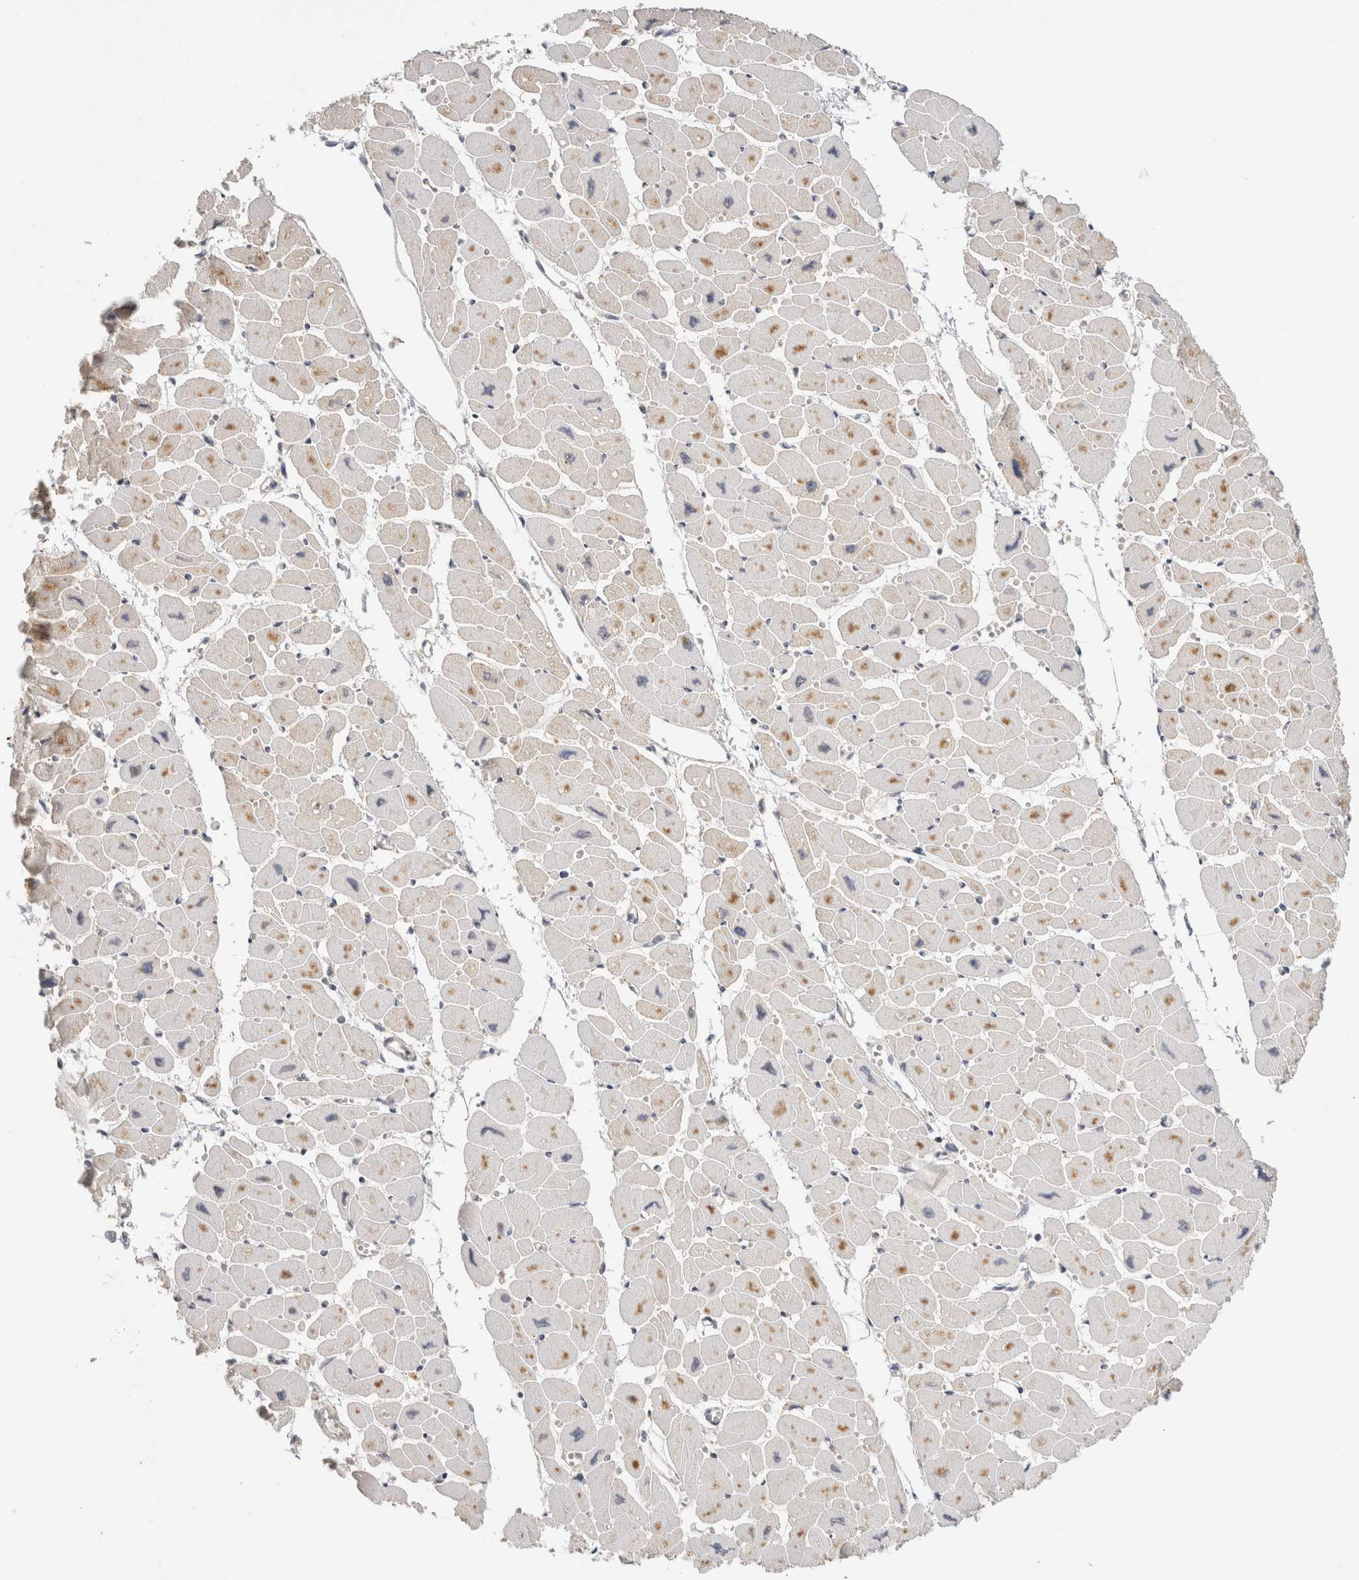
{"staining": {"intensity": "moderate", "quantity": "25%-75%", "location": "cytoplasmic/membranous"}, "tissue": "heart muscle", "cell_type": "Cardiomyocytes", "image_type": "normal", "snomed": [{"axis": "morphology", "description": "Normal tissue, NOS"}, {"axis": "topography", "description": "Heart"}], "caption": "Cardiomyocytes display medium levels of moderate cytoplasmic/membranous expression in approximately 25%-75% of cells in benign human heart muscle.", "gene": "CHRM4", "patient": {"sex": "female", "age": 54}}